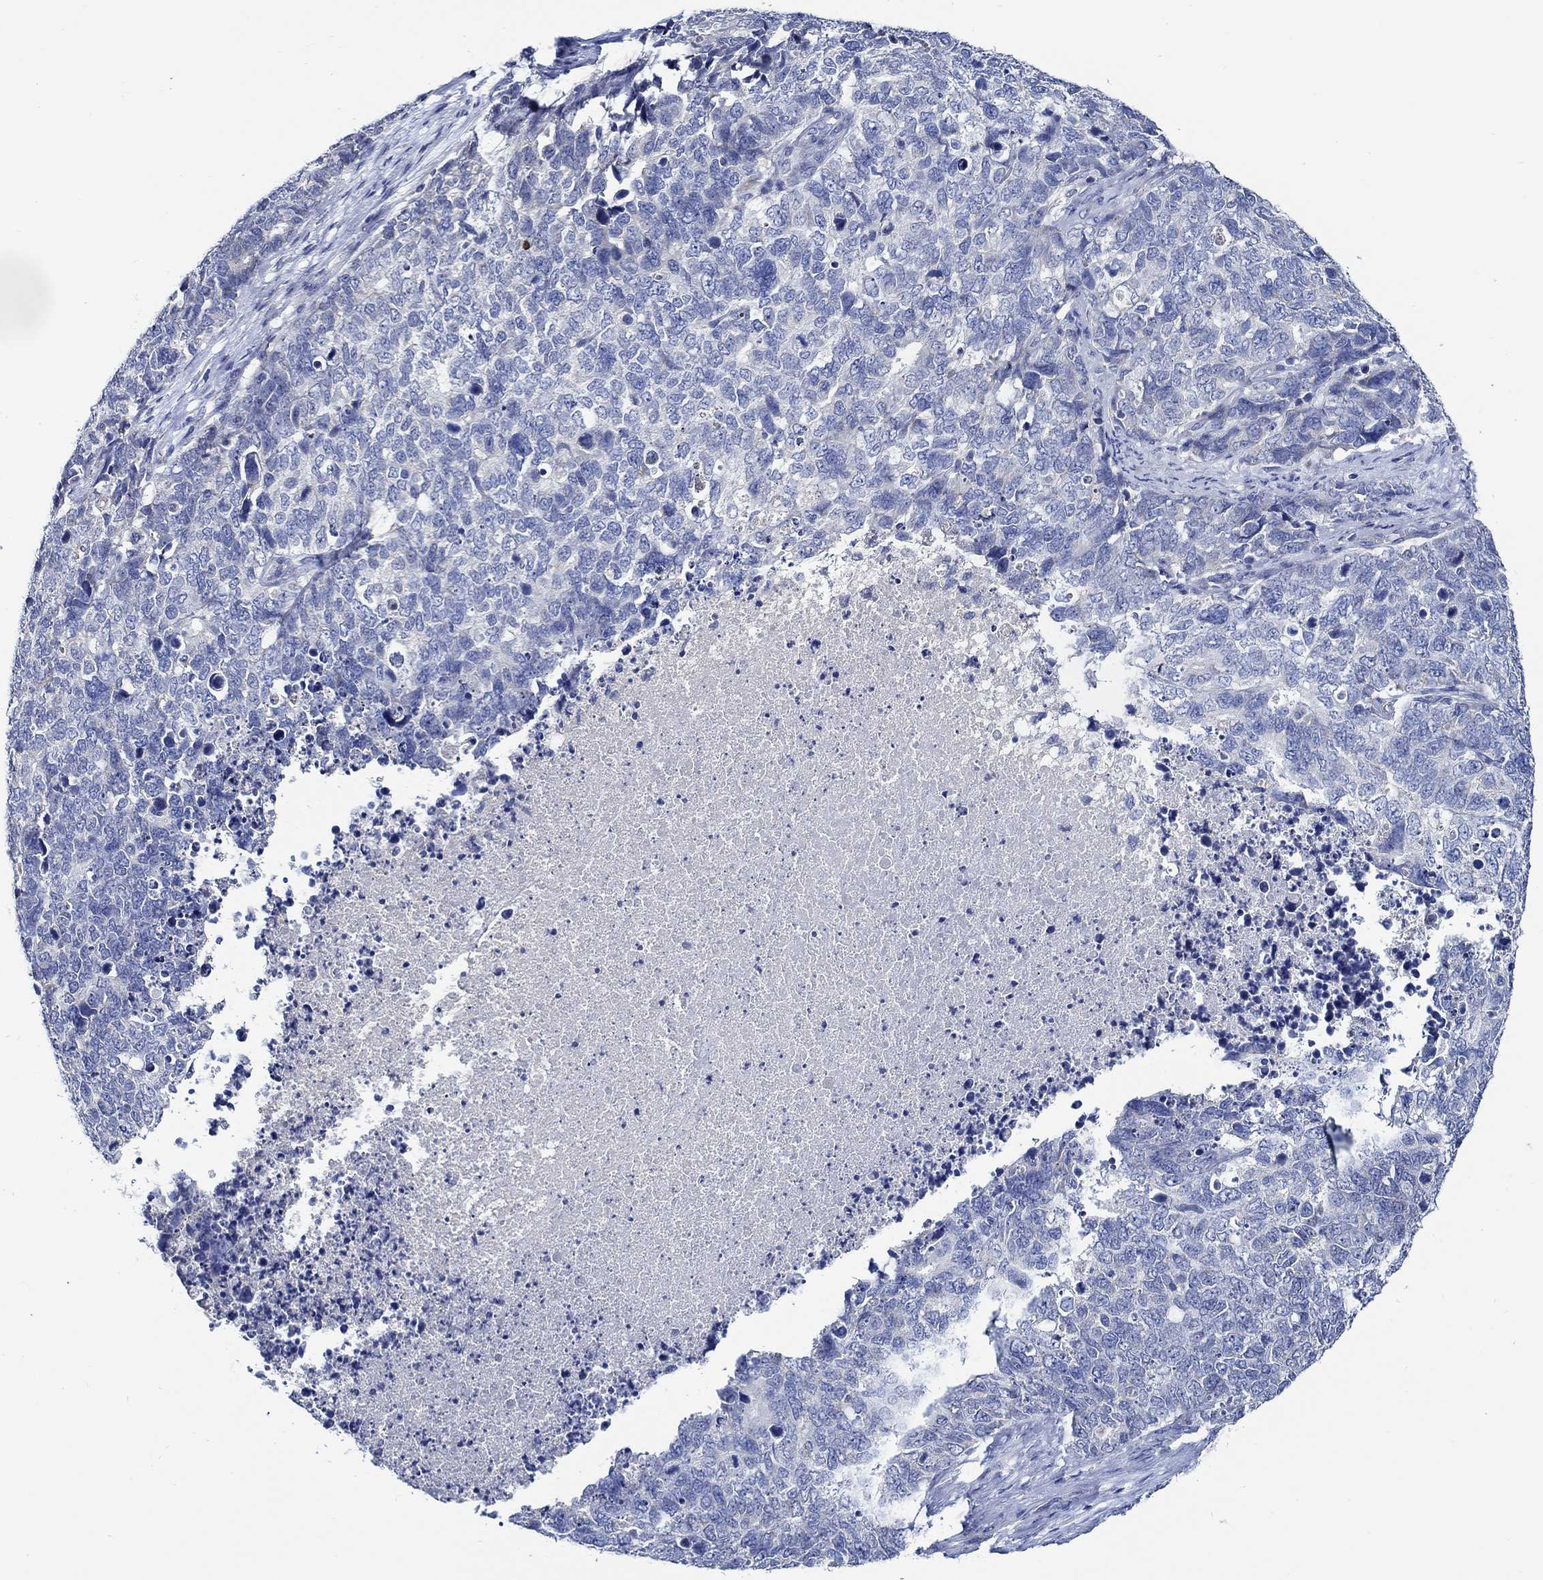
{"staining": {"intensity": "negative", "quantity": "none", "location": "none"}, "tissue": "cervical cancer", "cell_type": "Tumor cells", "image_type": "cancer", "snomed": [{"axis": "morphology", "description": "Squamous cell carcinoma, NOS"}, {"axis": "topography", "description": "Cervix"}], "caption": "Cervical squamous cell carcinoma stained for a protein using immunohistochemistry (IHC) exhibits no expression tumor cells.", "gene": "SKOR1", "patient": {"sex": "female", "age": 63}}